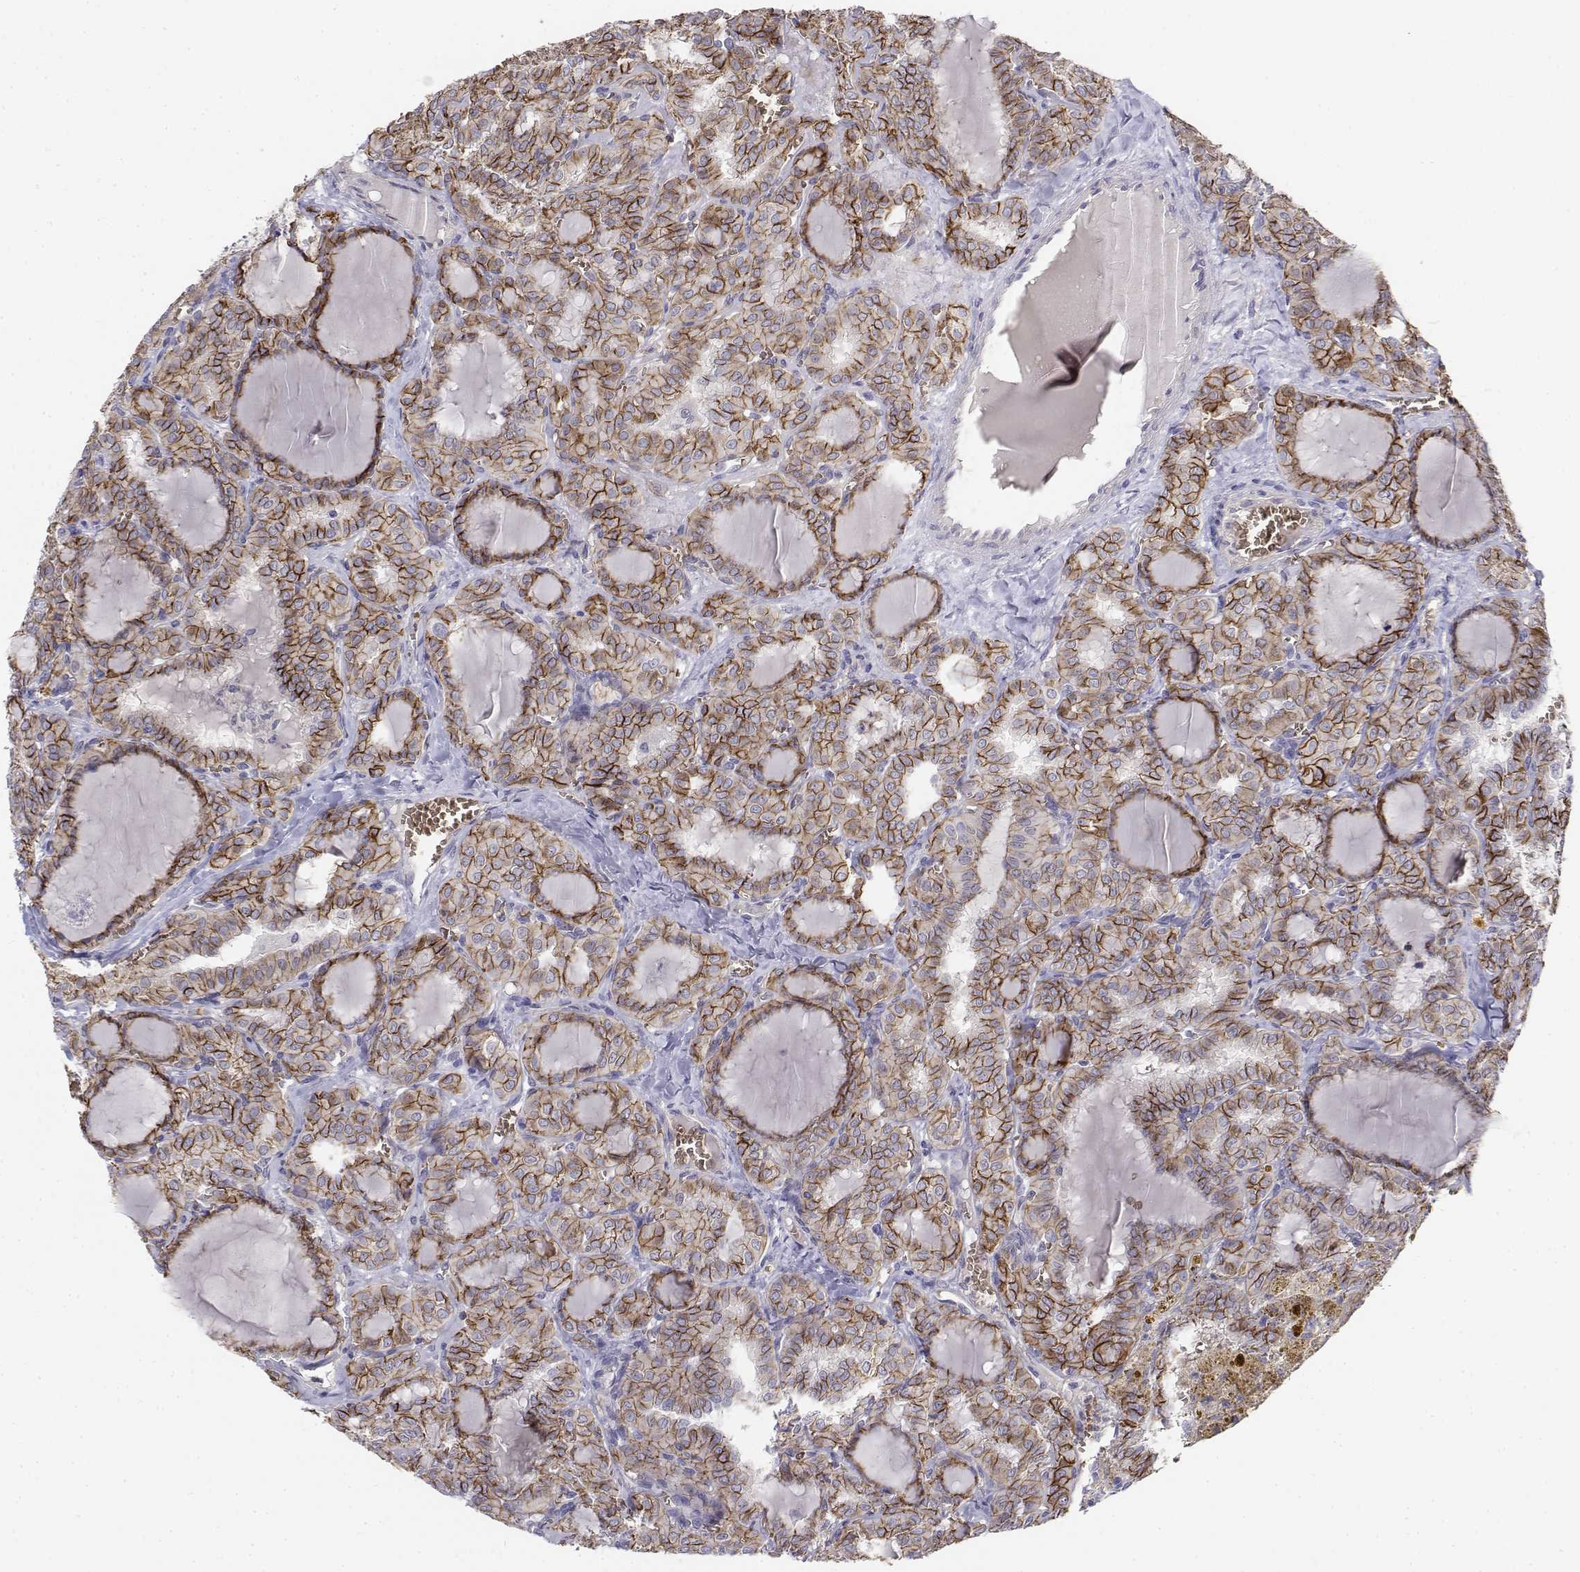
{"staining": {"intensity": "moderate", "quantity": ">75%", "location": "cytoplasmic/membranous"}, "tissue": "thyroid cancer", "cell_type": "Tumor cells", "image_type": "cancer", "snomed": [{"axis": "morphology", "description": "Papillary adenocarcinoma, NOS"}, {"axis": "topography", "description": "Thyroid gland"}], "caption": "Thyroid cancer (papillary adenocarcinoma) stained with DAB immunohistochemistry demonstrates medium levels of moderate cytoplasmic/membranous positivity in about >75% of tumor cells.", "gene": "CADM1", "patient": {"sex": "female", "age": 41}}